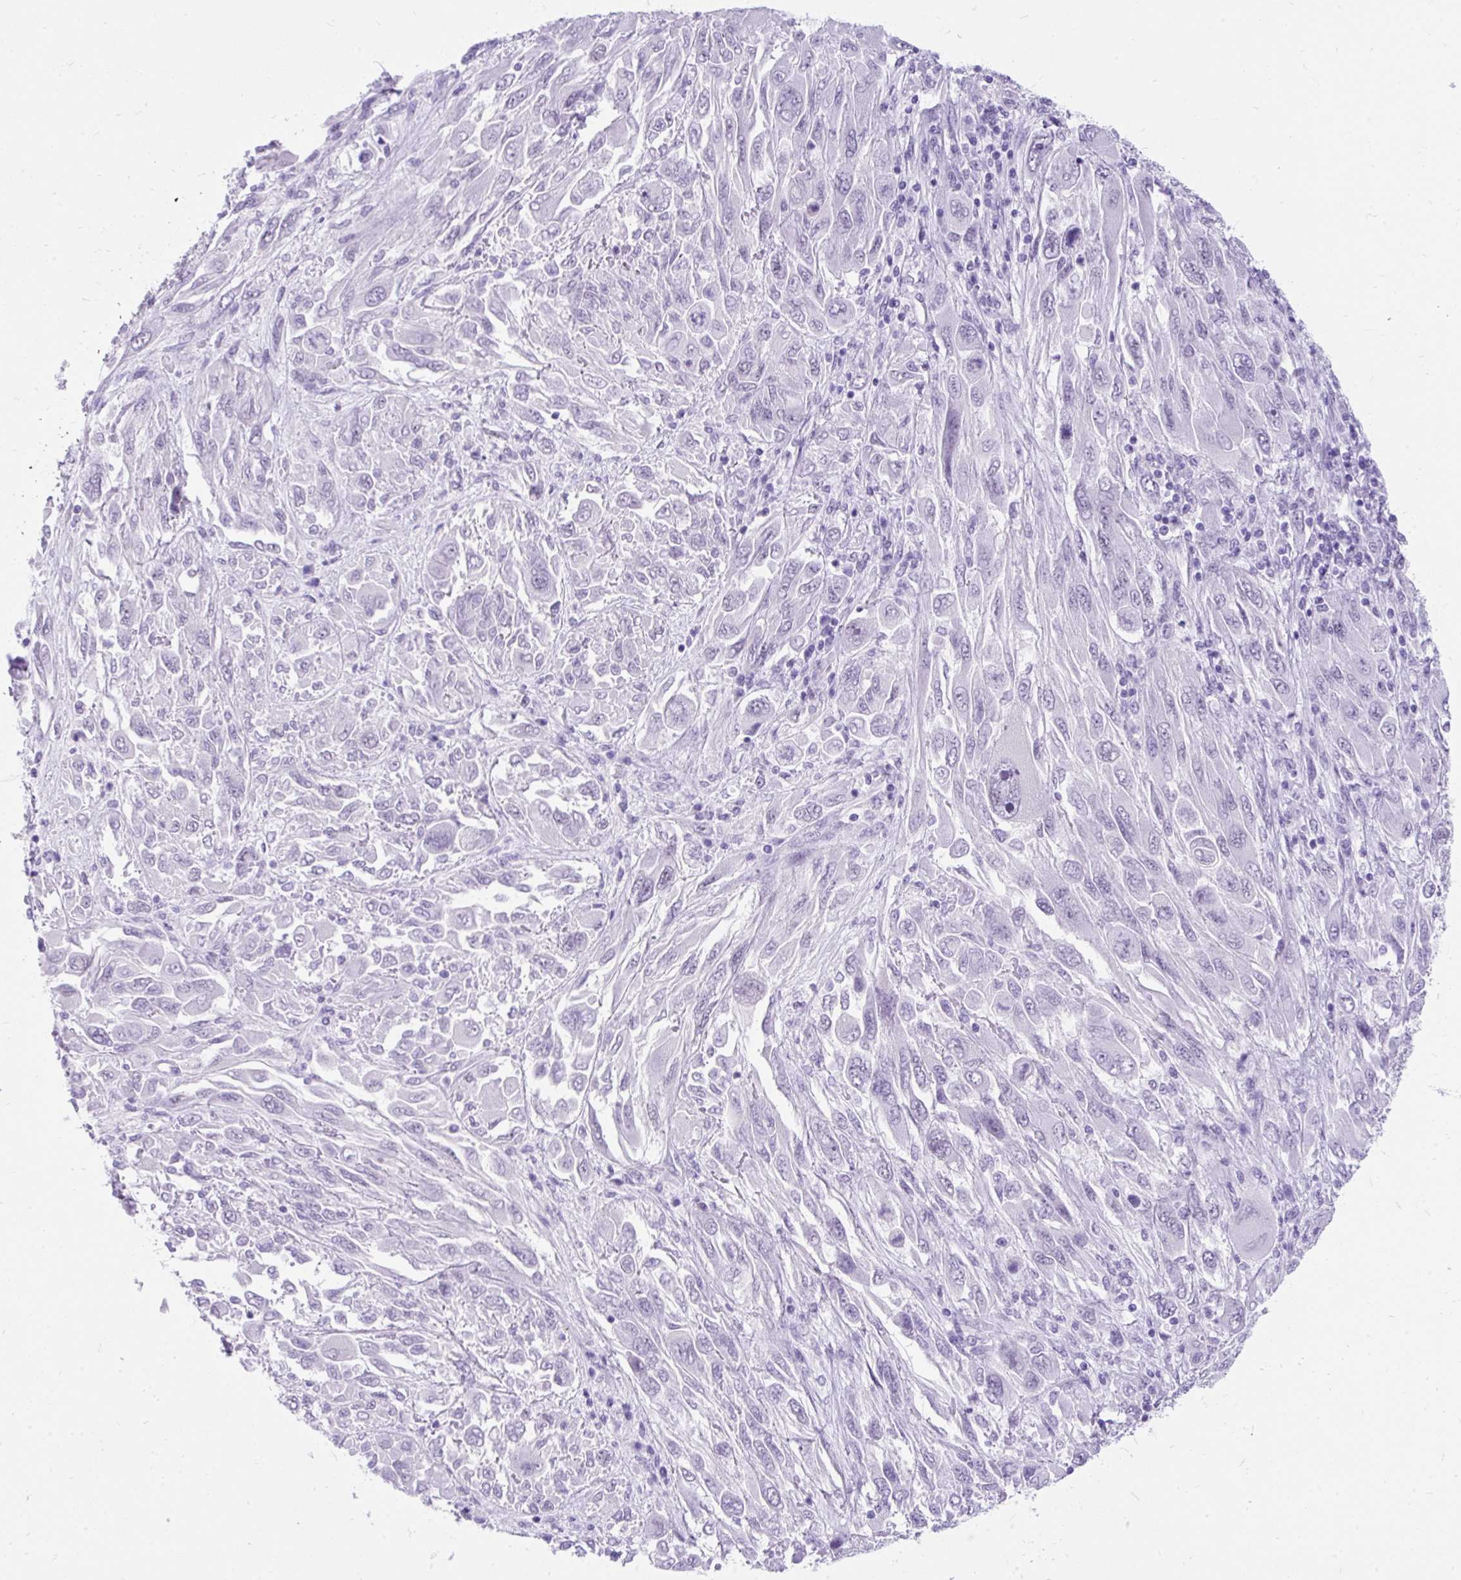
{"staining": {"intensity": "negative", "quantity": "none", "location": "none"}, "tissue": "melanoma", "cell_type": "Tumor cells", "image_type": "cancer", "snomed": [{"axis": "morphology", "description": "Malignant melanoma, NOS"}, {"axis": "topography", "description": "Skin"}], "caption": "DAB immunohistochemical staining of melanoma shows no significant expression in tumor cells.", "gene": "SCGB1A1", "patient": {"sex": "female", "age": 91}}